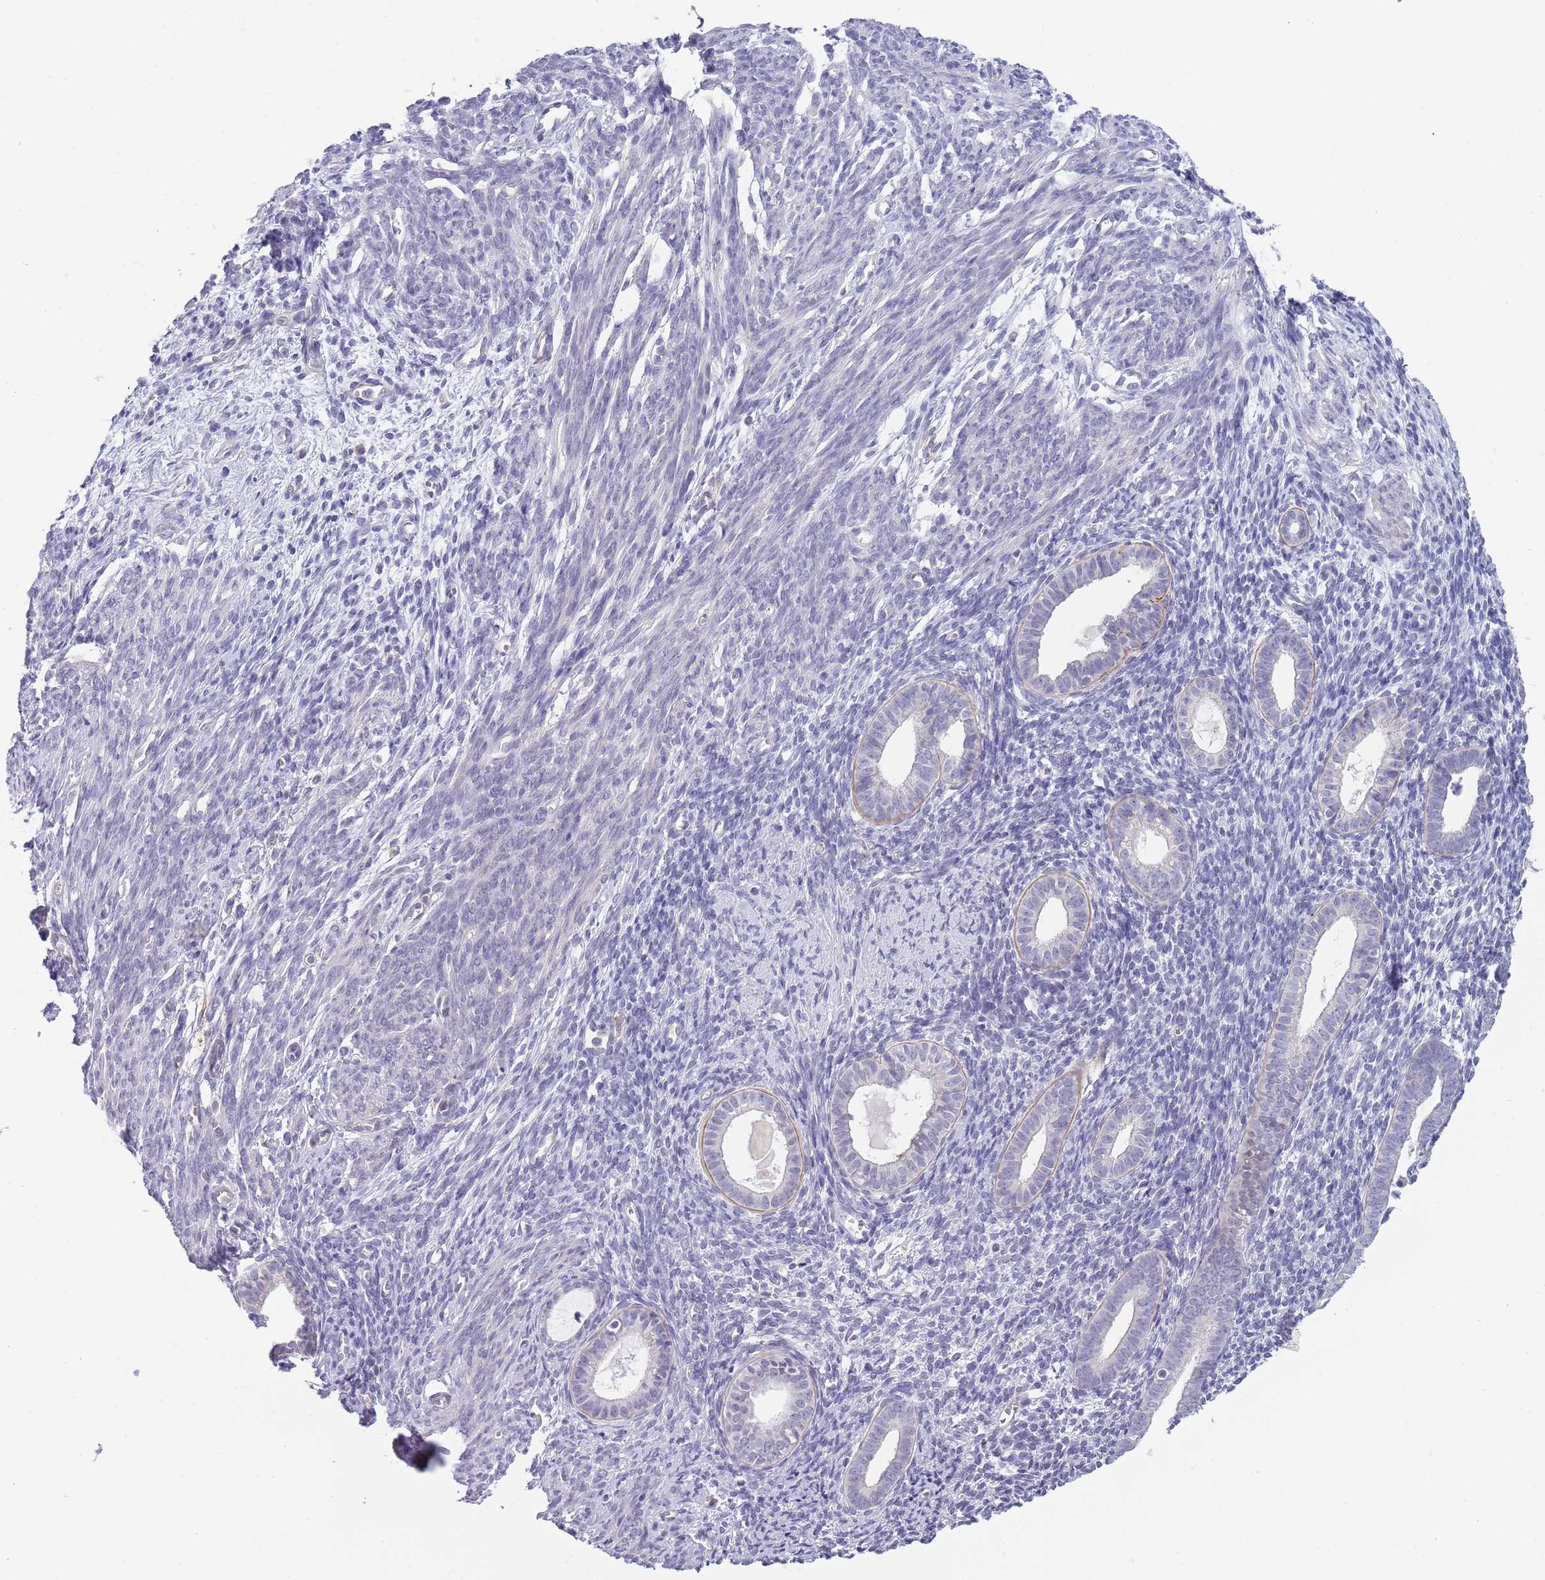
{"staining": {"intensity": "negative", "quantity": "none", "location": "none"}, "tissue": "endometrial cancer", "cell_type": "Tumor cells", "image_type": "cancer", "snomed": [{"axis": "morphology", "description": "Adenocarcinoma, NOS"}, {"axis": "topography", "description": "Endometrium"}], "caption": "The micrograph demonstrates no staining of tumor cells in endometrial adenocarcinoma.", "gene": "PIMREG", "patient": {"sex": "female", "age": 75}}